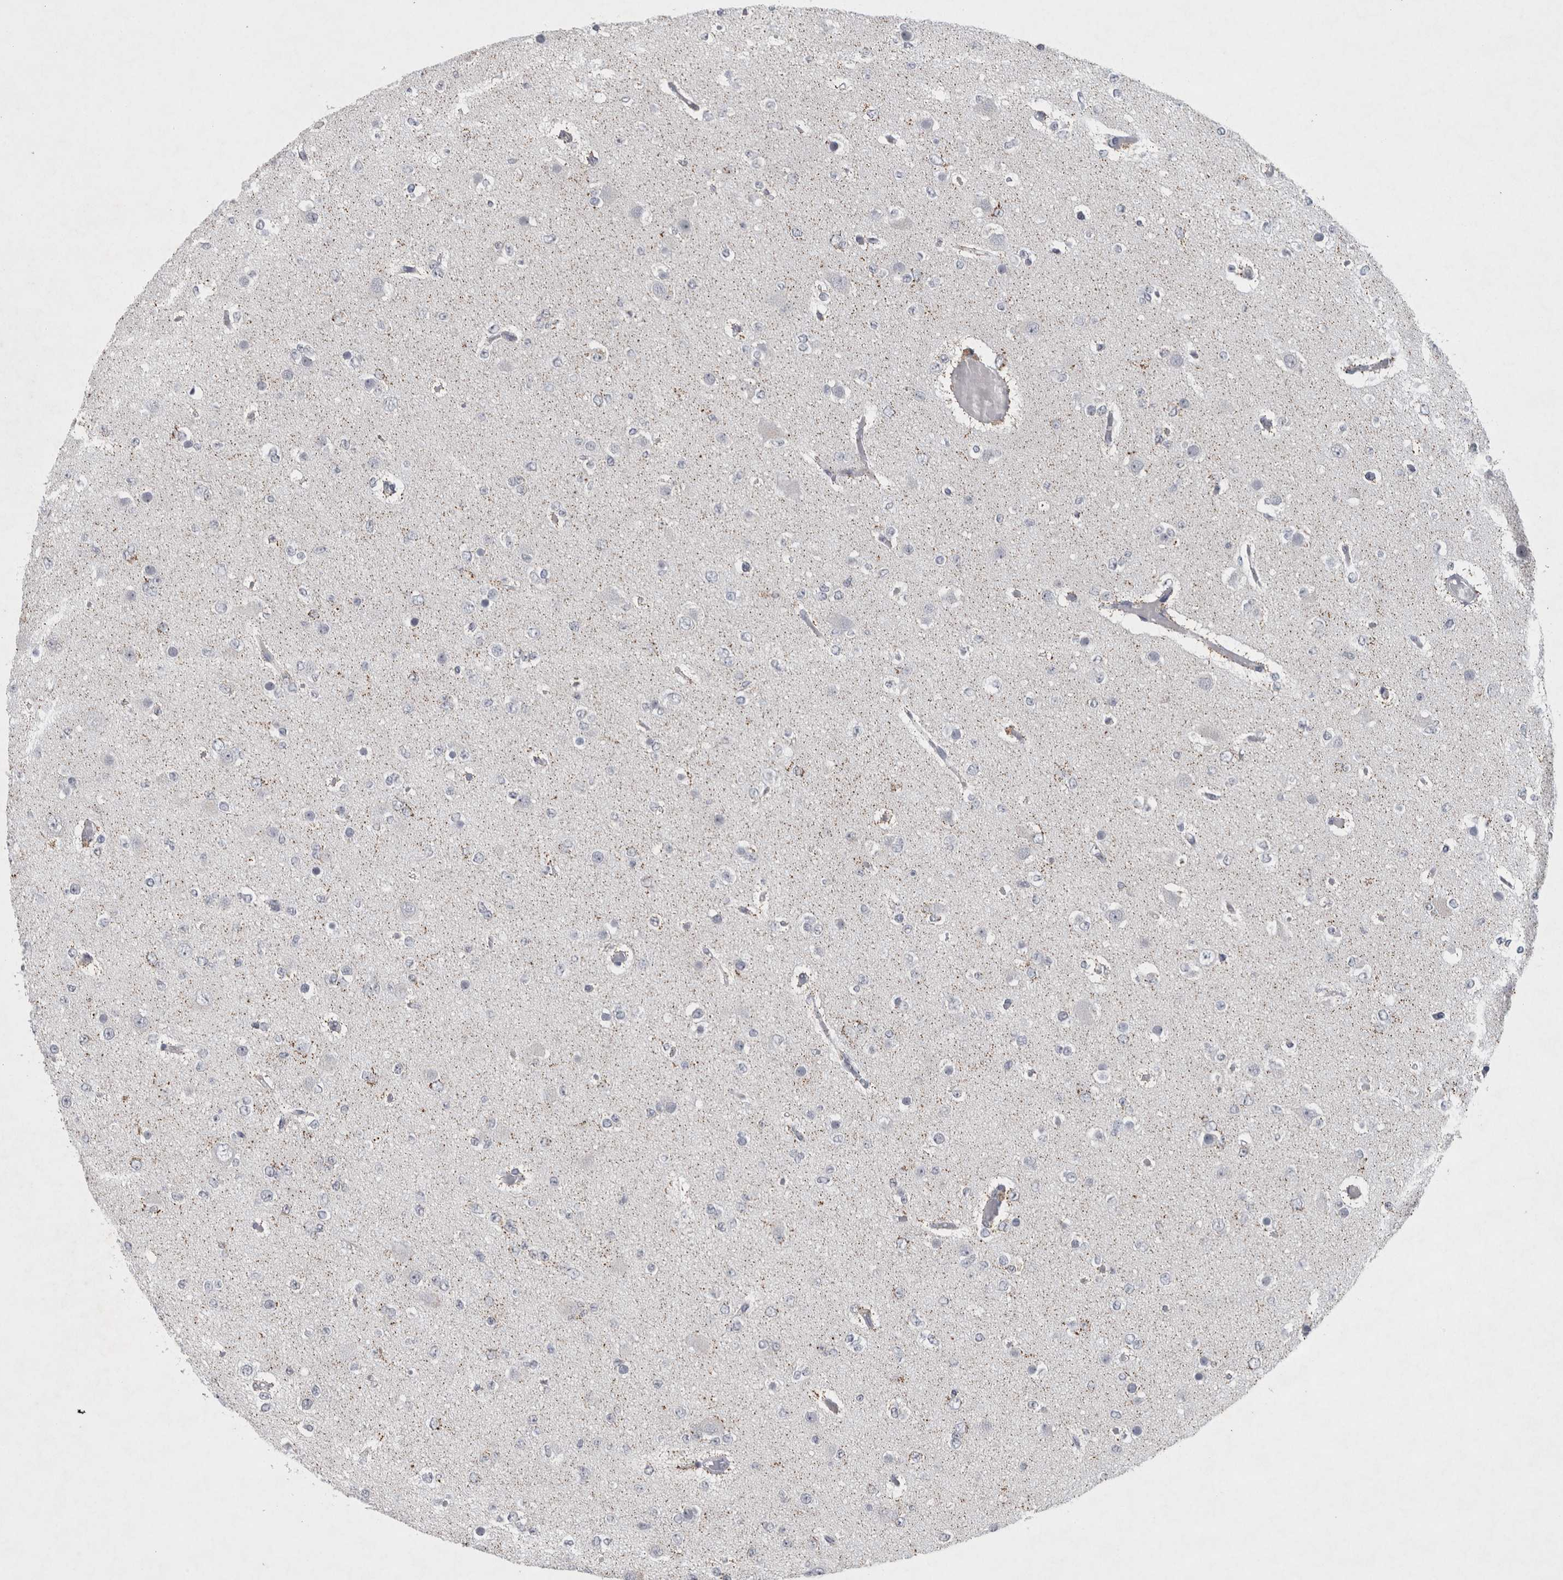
{"staining": {"intensity": "negative", "quantity": "none", "location": "none"}, "tissue": "glioma", "cell_type": "Tumor cells", "image_type": "cancer", "snomed": [{"axis": "morphology", "description": "Glioma, malignant, Low grade"}, {"axis": "topography", "description": "Brain"}], "caption": "This is an immunohistochemistry image of human glioma. There is no expression in tumor cells.", "gene": "WNT7A", "patient": {"sex": "female", "age": 22}}